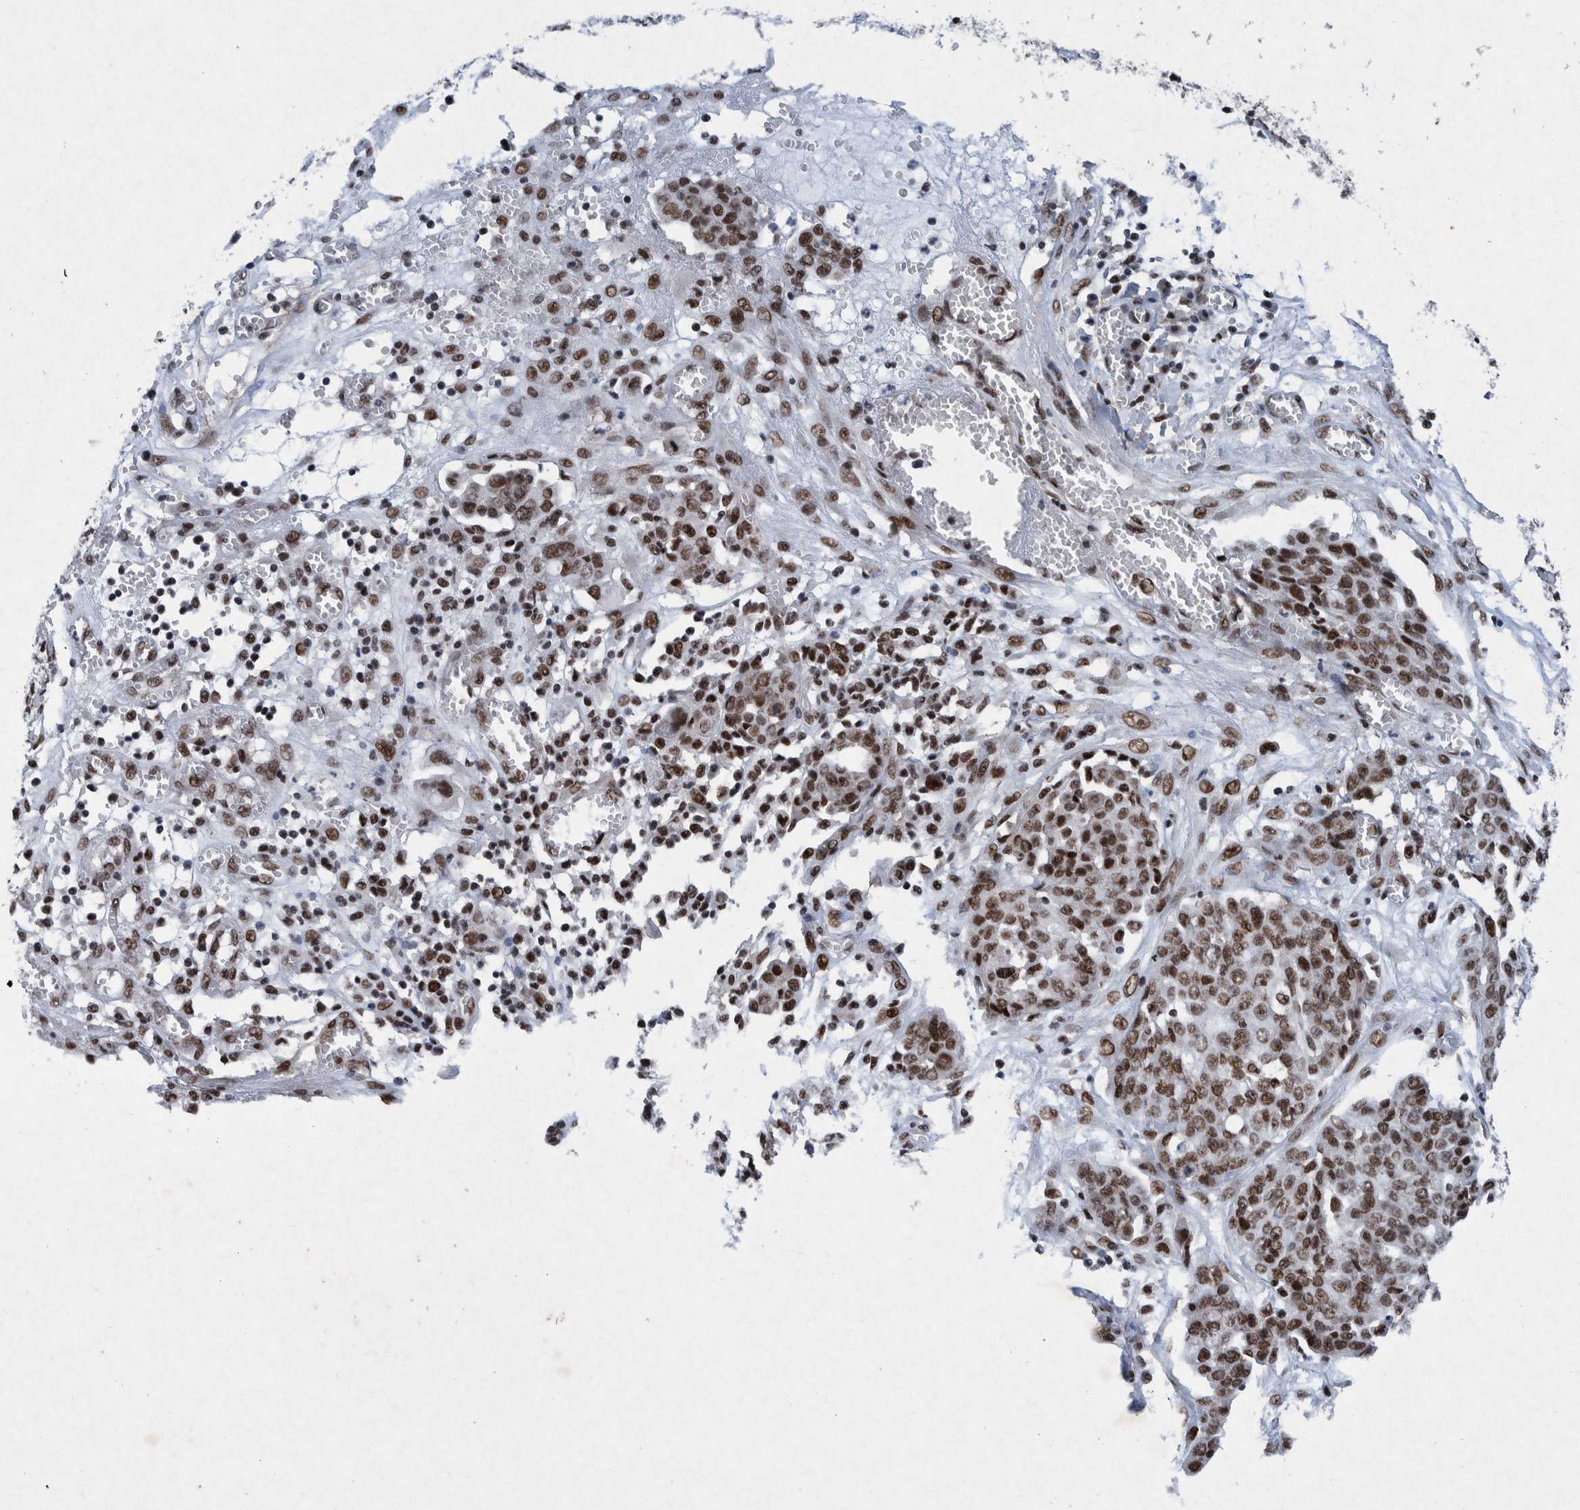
{"staining": {"intensity": "moderate", "quantity": ">75%", "location": "nuclear"}, "tissue": "ovarian cancer", "cell_type": "Tumor cells", "image_type": "cancer", "snomed": [{"axis": "morphology", "description": "Cystadenocarcinoma, serous, NOS"}, {"axis": "topography", "description": "Soft tissue"}, {"axis": "topography", "description": "Ovary"}], "caption": "Tumor cells demonstrate medium levels of moderate nuclear positivity in about >75% of cells in ovarian cancer.", "gene": "TAF10", "patient": {"sex": "female", "age": 57}}